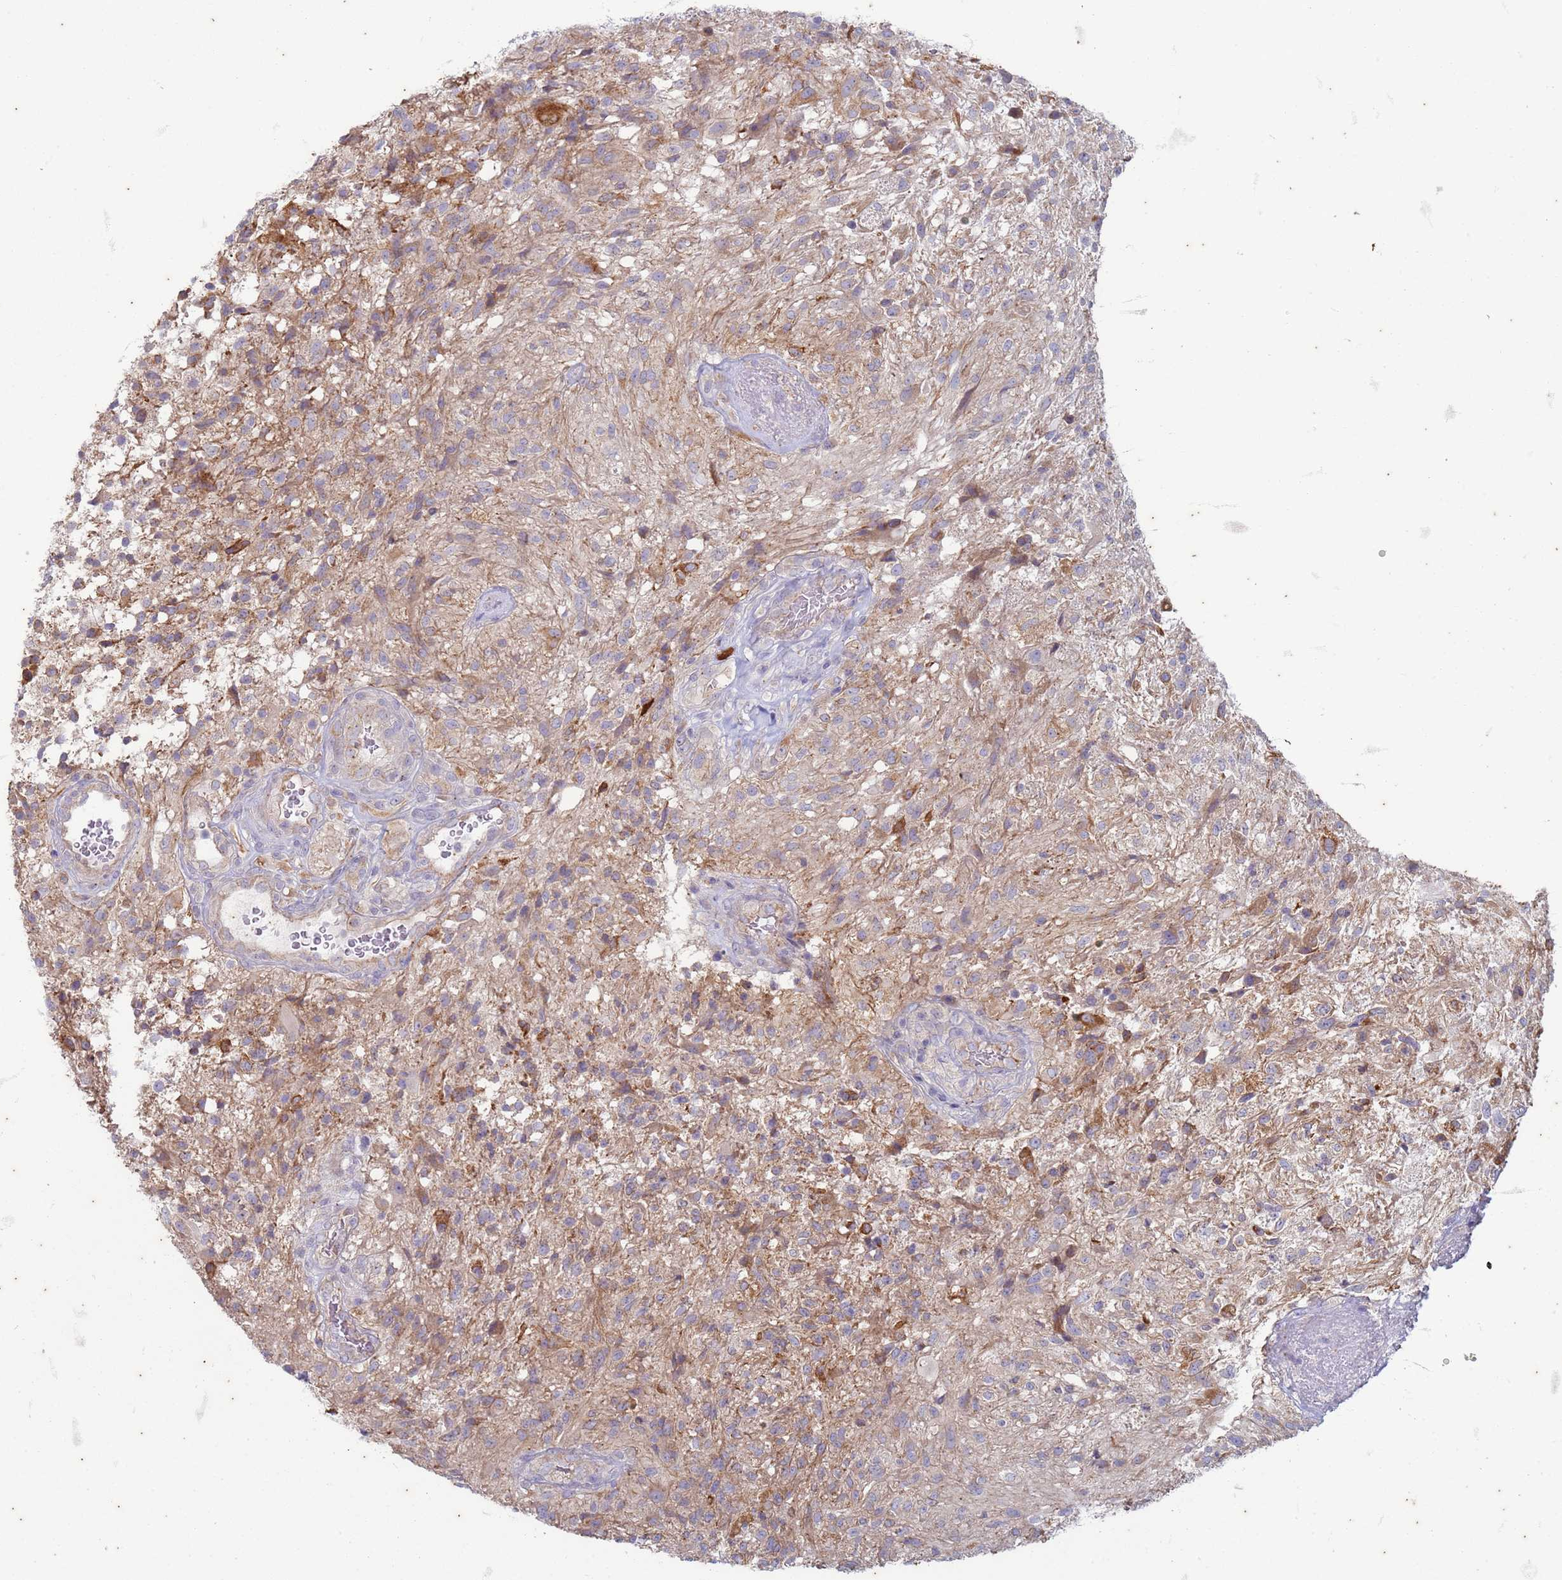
{"staining": {"intensity": "moderate", "quantity": "<25%", "location": "cytoplasmic/membranous"}, "tissue": "glioma", "cell_type": "Tumor cells", "image_type": "cancer", "snomed": [{"axis": "morphology", "description": "Glioma, malignant, High grade"}, {"axis": "topography", "description": "Brain"}], "caption": "Protein staining of malignant glioma (high-grade) tissue exhibits moderate cytoplasmic/membranous expression in about <25% of tumor cells.", "gene": "SUCO", "patient": {"sex": "male", "age": 56}}